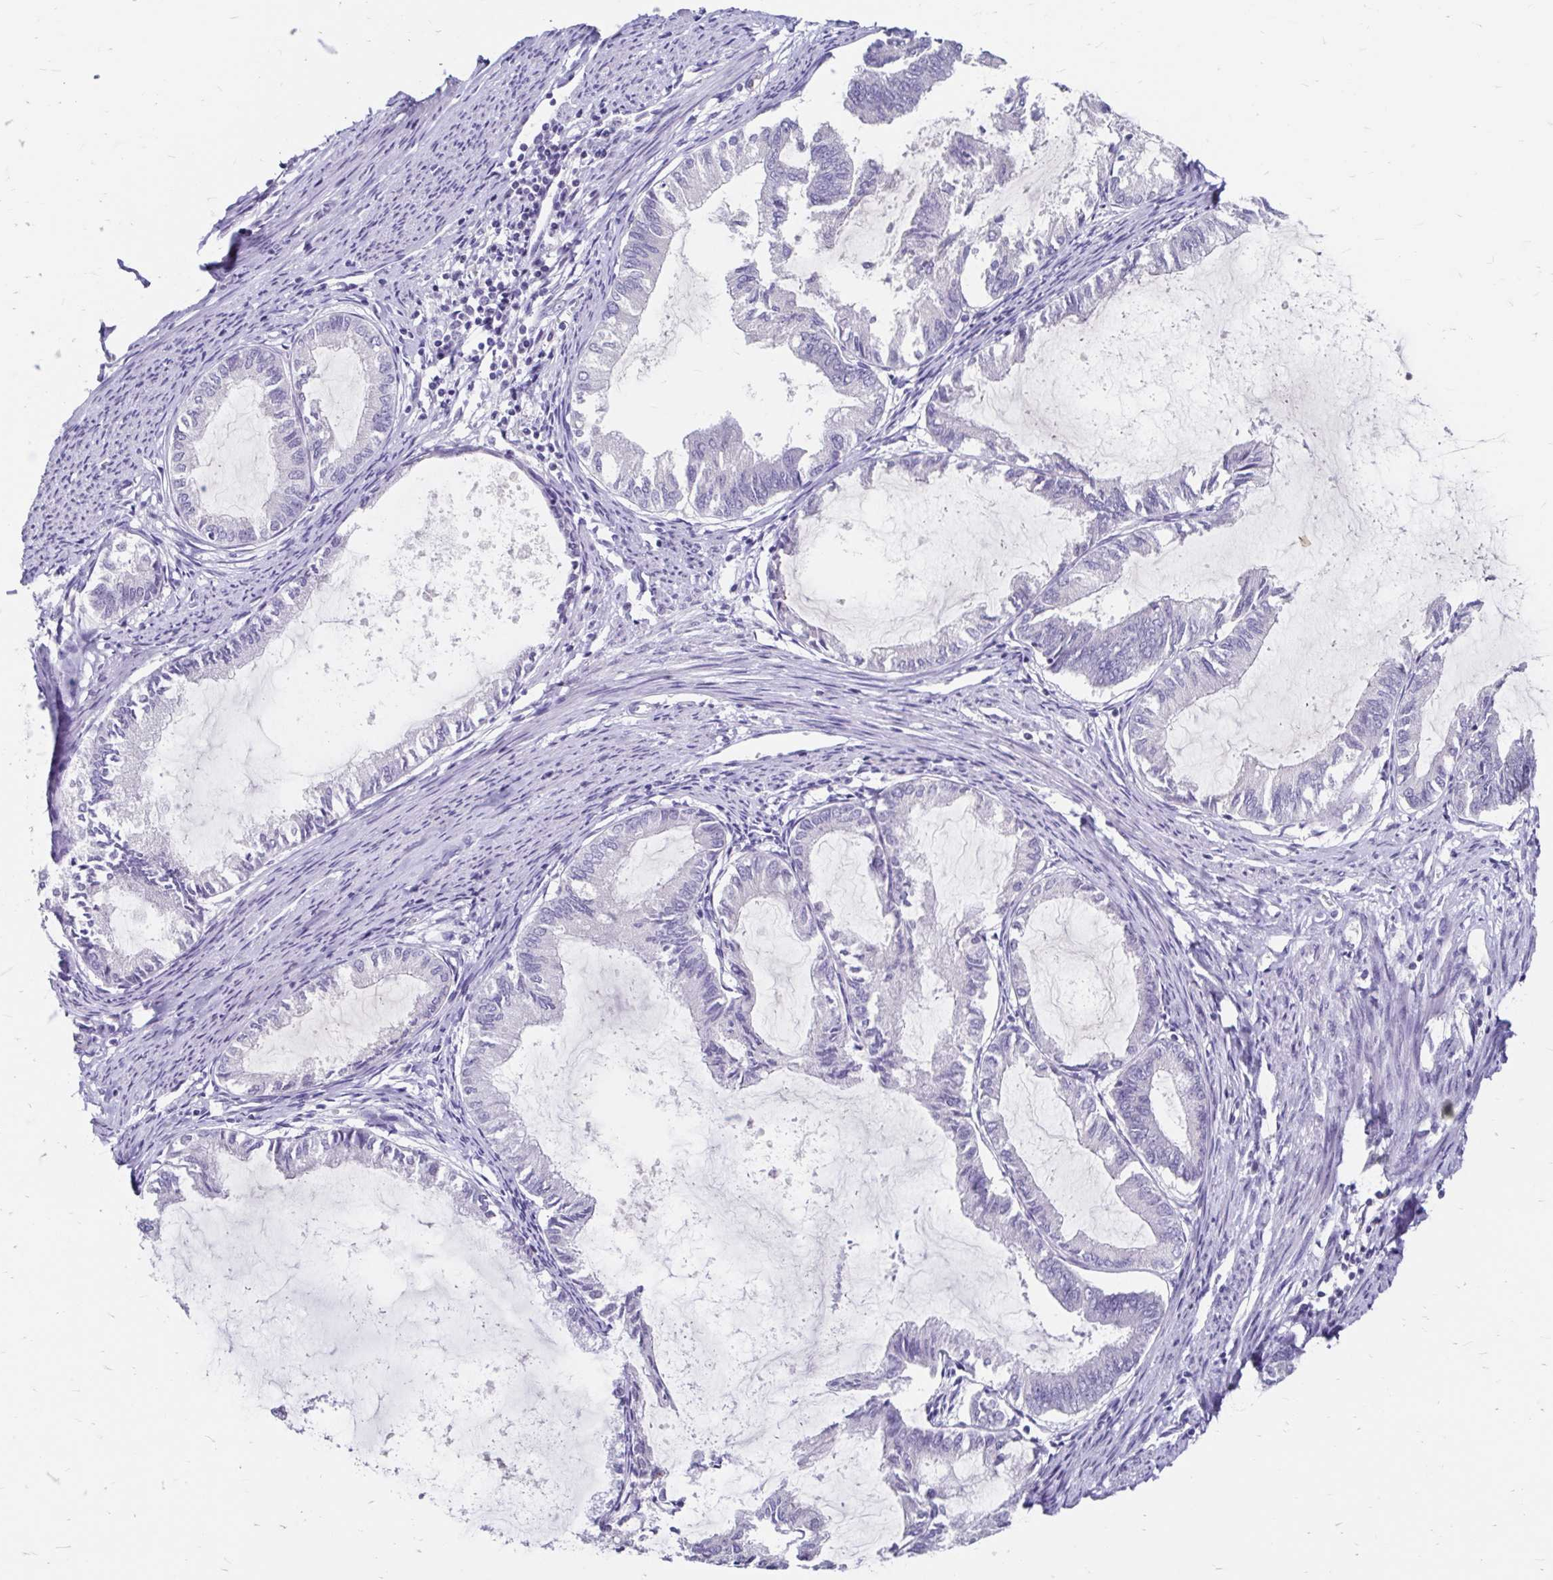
{"staining": {"intensity": "negative", "quantity": "none", "location": "none"}, "tissue": "endometrial cancer", "cell_type": "Tumor cells", "image_type": "cancer", "snomed": [{"axis": "morphology", "description": "Adenocarcinoma, NOS"}, {"axis": "topography", "description": "Endometrium"}], "caption": "Immunohistochemical staining of human endometrial adenocarcinoma displays no significant positivity in tumor cells.", "gene": "SCG3", "patient": {"sex": "female", "age": 86}}